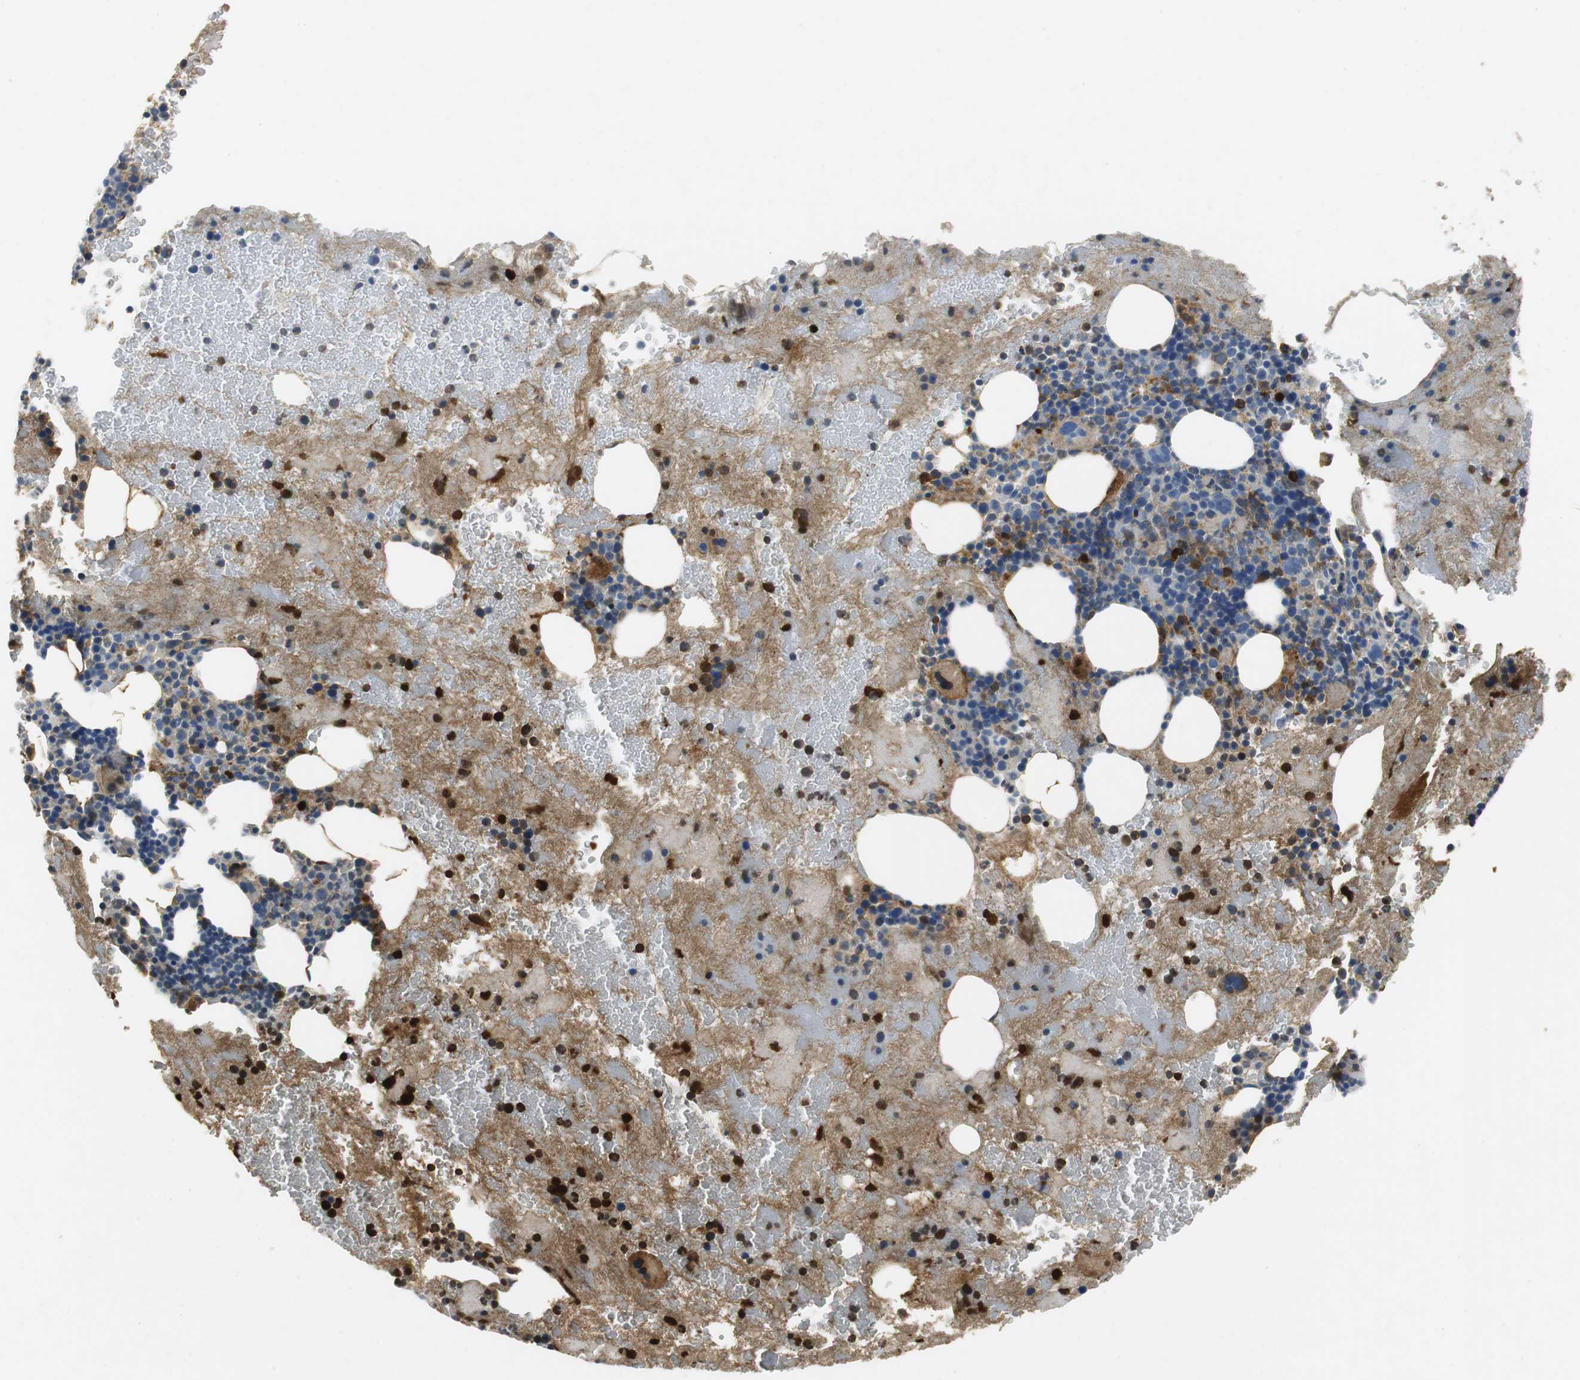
{"staining": {"intensity": "strong", "quantity": "<25%", "location": "nuclear"}, "tissue": "bone marrow", "cell_type": "Hematopoietic cells", "image_type": "normal", "snomed": [{"axis": "morphology", "description": "Normal tissue, NOS"}, {"axis": "topography", "description": "Bone marrow"}], "caption": "IHC micrograph of benign bone marrow stained for a protein (brown), which exhibits medium levels of strong nuclear staining in about <25% of hematopoietic cells.", "gene": "ORM1", "patient": {"sex": "male", "age": 76}}